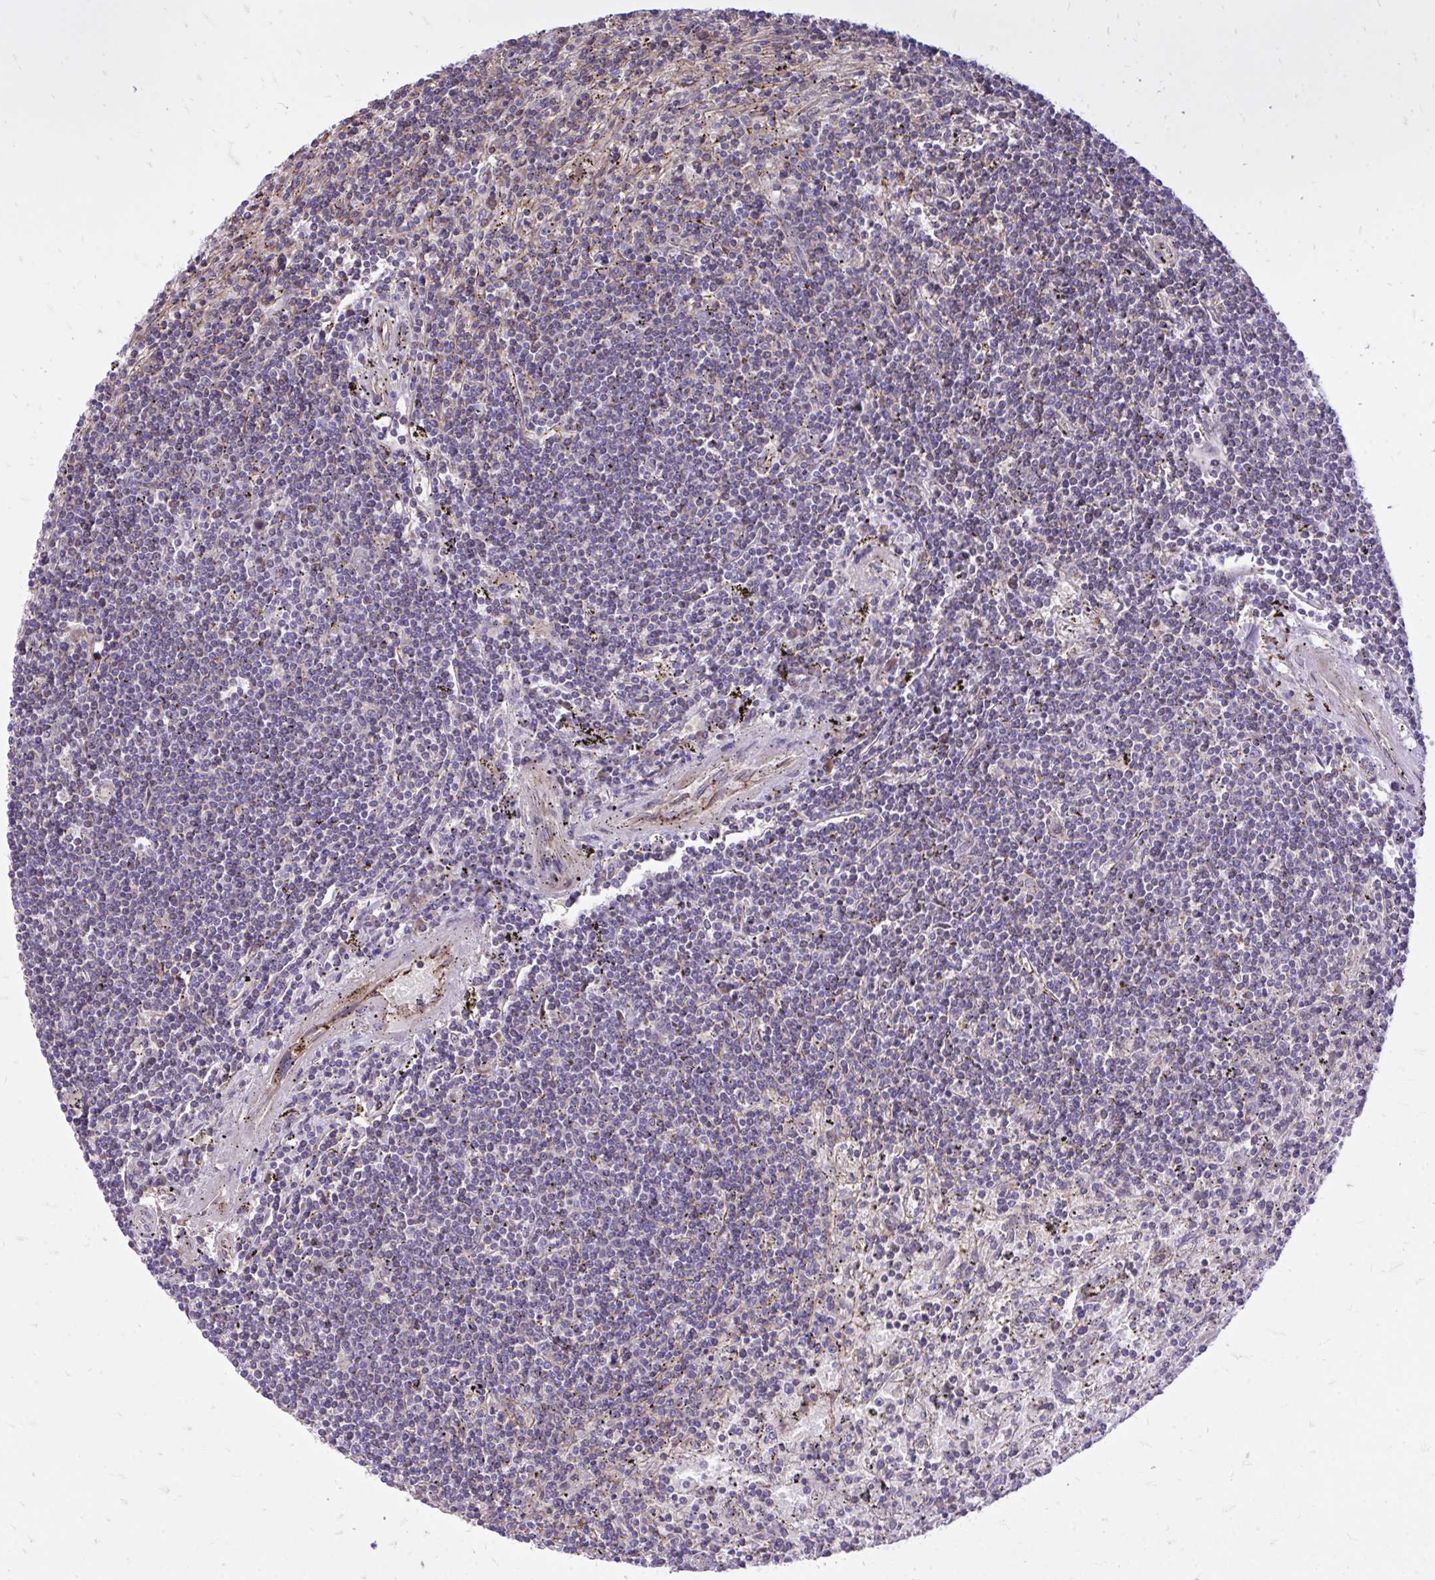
{"staining": {"intensity": "negative", "quantity": "none", "location": "none"}, "tissue": "lymphoma", "cell_type": "Tumor cells", "image_type": "cancer", "snomed": [{"axis": "morphology", "description": "Malignant lymphoma, non-Hodgkin's type, Low grade"}, {"axis": "topography", "description": "Spleen"}], "caption": "This photomicrograph is of lymphoma stained with IHC to label a protein in brown with the nuclei are counter-stained blue. There is no expression in tumor cells. (Stains: DAB immunohistochemistry (IHC) with hematoxylin counter stain, Microscopy: brightfield microscopy at high magnification).", "gene": "ATP13A2", "patient": {"sex": "male", "age": 76}}